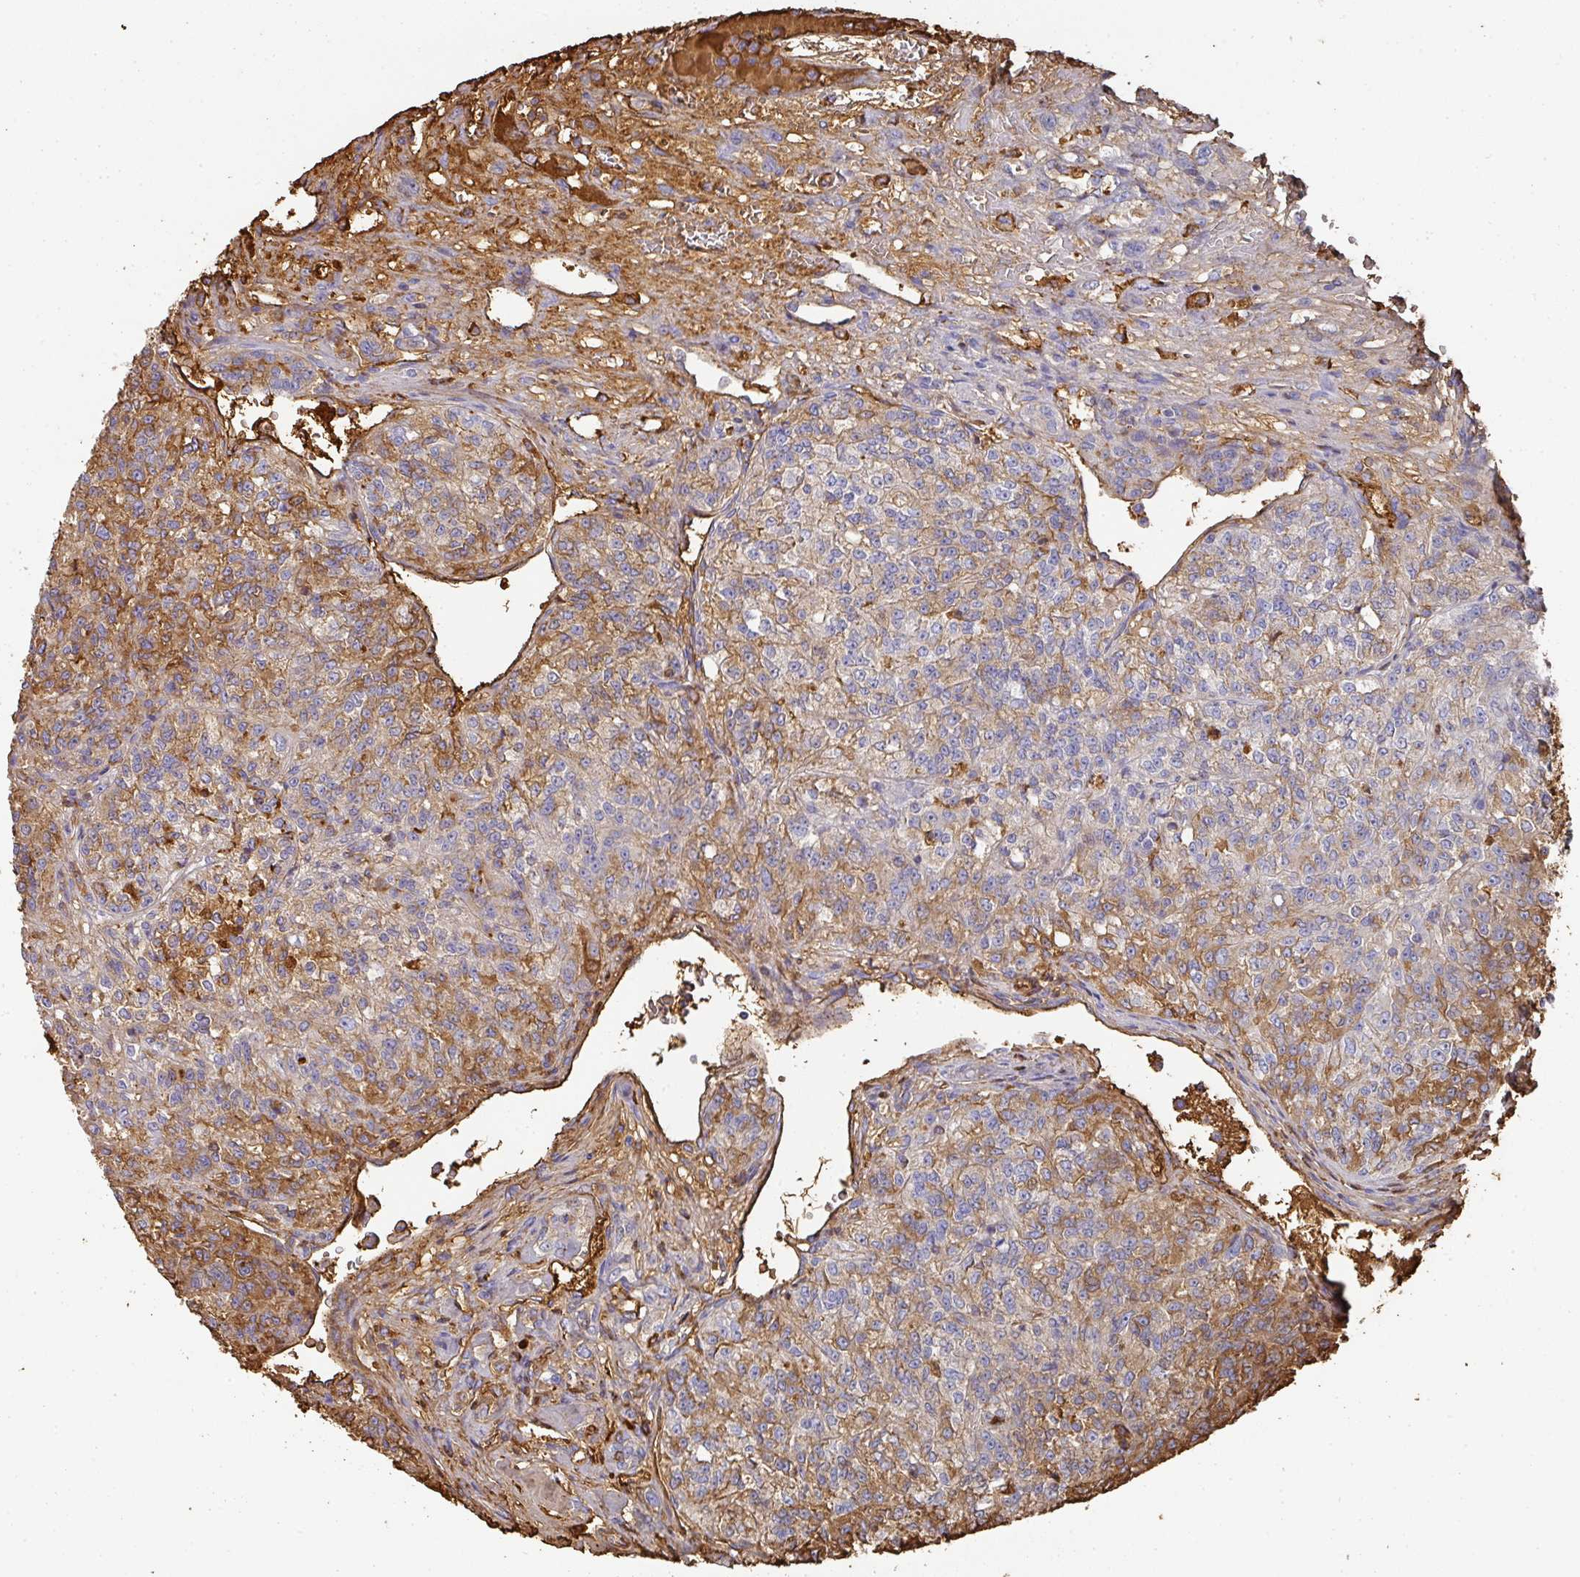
{"staining": {"intensity": "moderate", "quantity": "25%-75%", "location": "cytoplasmic/membranous"}, "tissue": "renal cancer", "cell_type": "Tumor cells", "image_type": "cancer", "snomed": [{"axis": "morphology", "description": "Adenocarcinoma, NOS"}, {"axis": "topography", "description": "Kidney"}], "caption": "Immunohistochemistry photomicrograph of human renal cancer (adenocarcinoma) stained for a protein (brown), which displays medium levels of moderate cytoplasmic/membranous staining in about 25%-75% of tumor cells.", "gene": "ALB", "patient": {"sex": "female", "age": 63}}